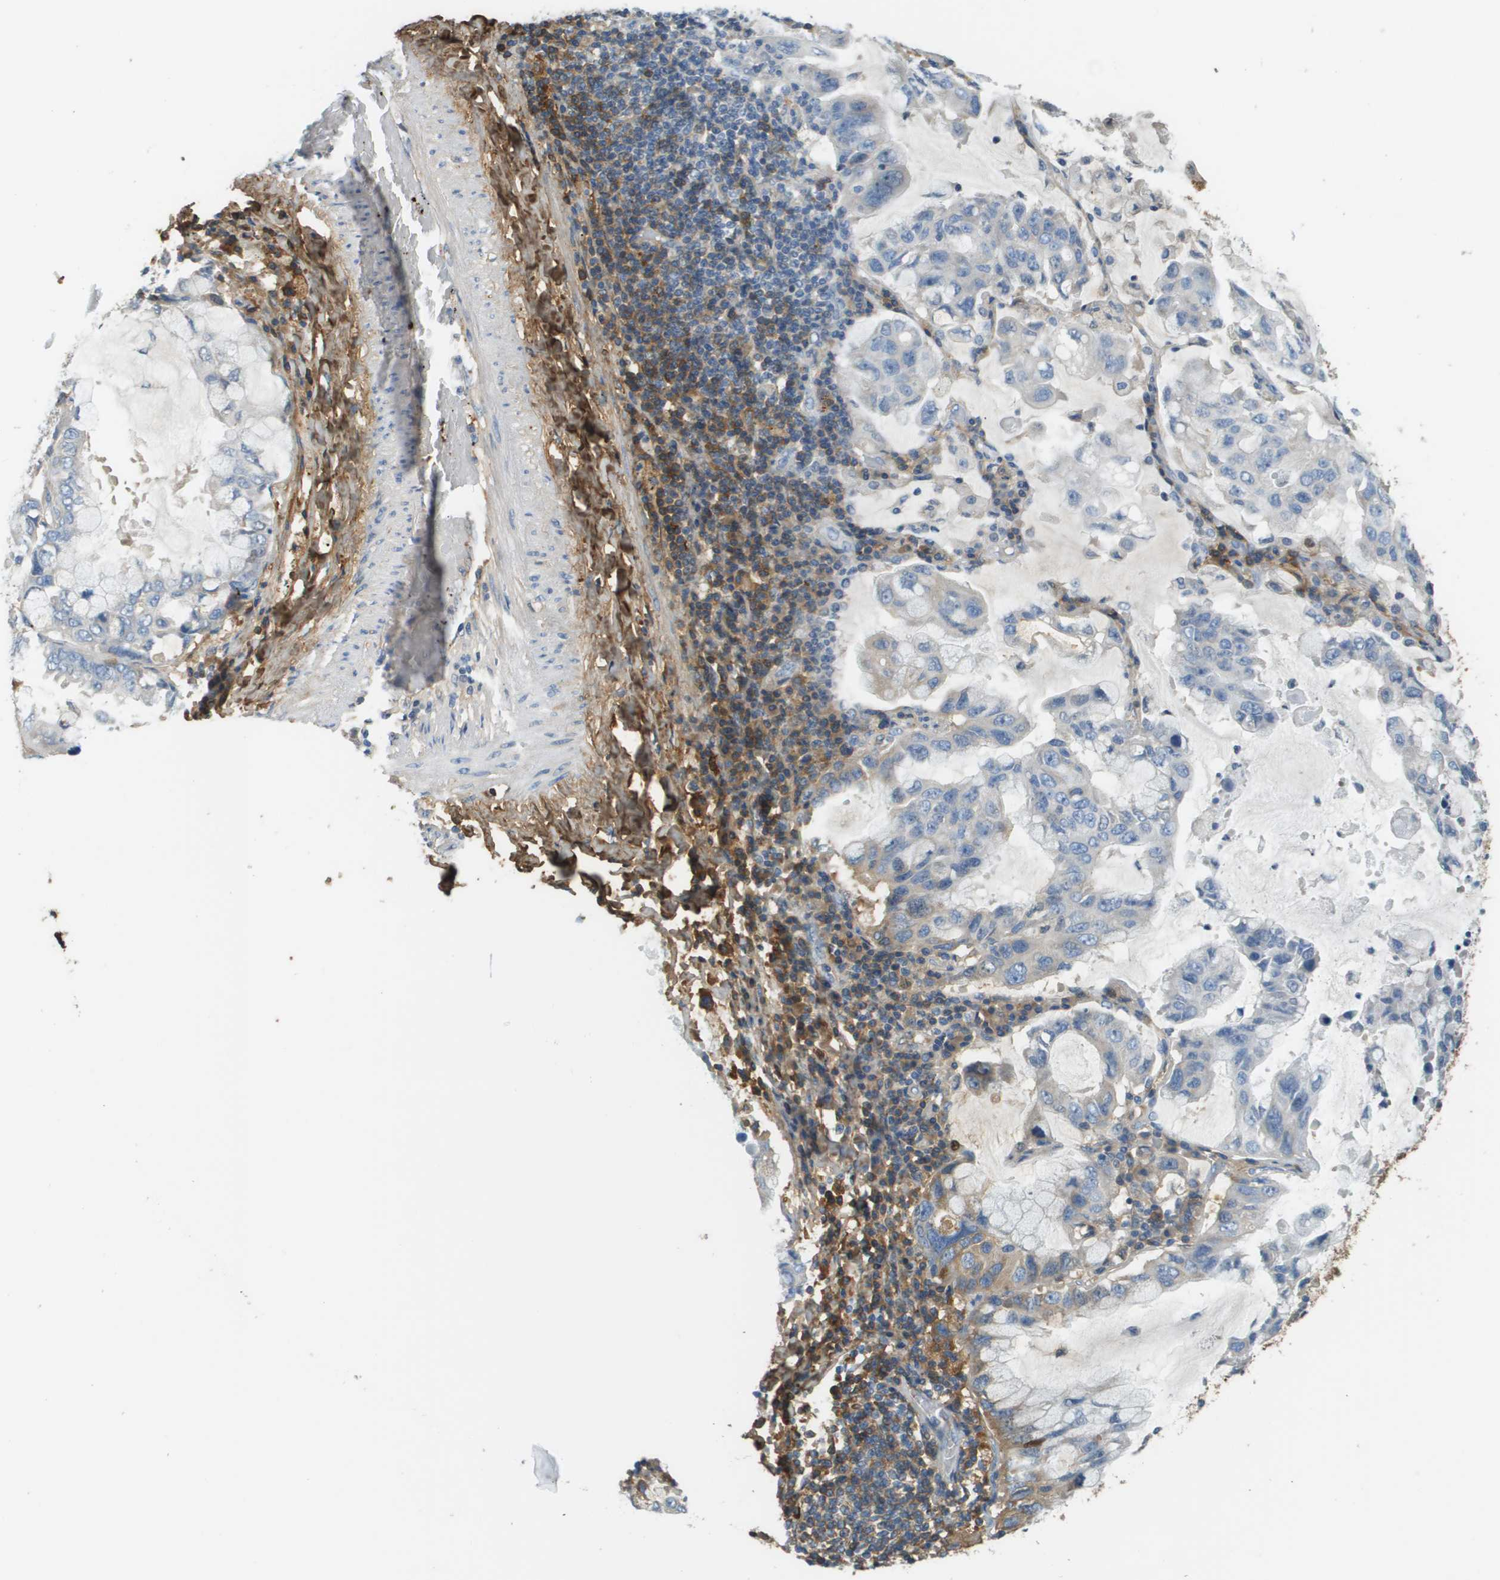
{"staining": {"intensity": "weak", "quantity": "<25%", "location": "cytoplasmic/membranous"}, "tissue": "lung cancer", "cell_type": "Tumor cells", "image_type": "cancer", "snomed": [{"axis": "morphology", "description": "Adenocarcinoma, NOS"}, {"axis": "topography", "description": "Lung"}], "caption": "This is a photomicrograph of immunohistochemistry (IHC) staining of adenocarcinoma (lung), which shows no positivity in tumor cells.", "gene": "DCN", "patient": {"sex": "male", "age": 64}}